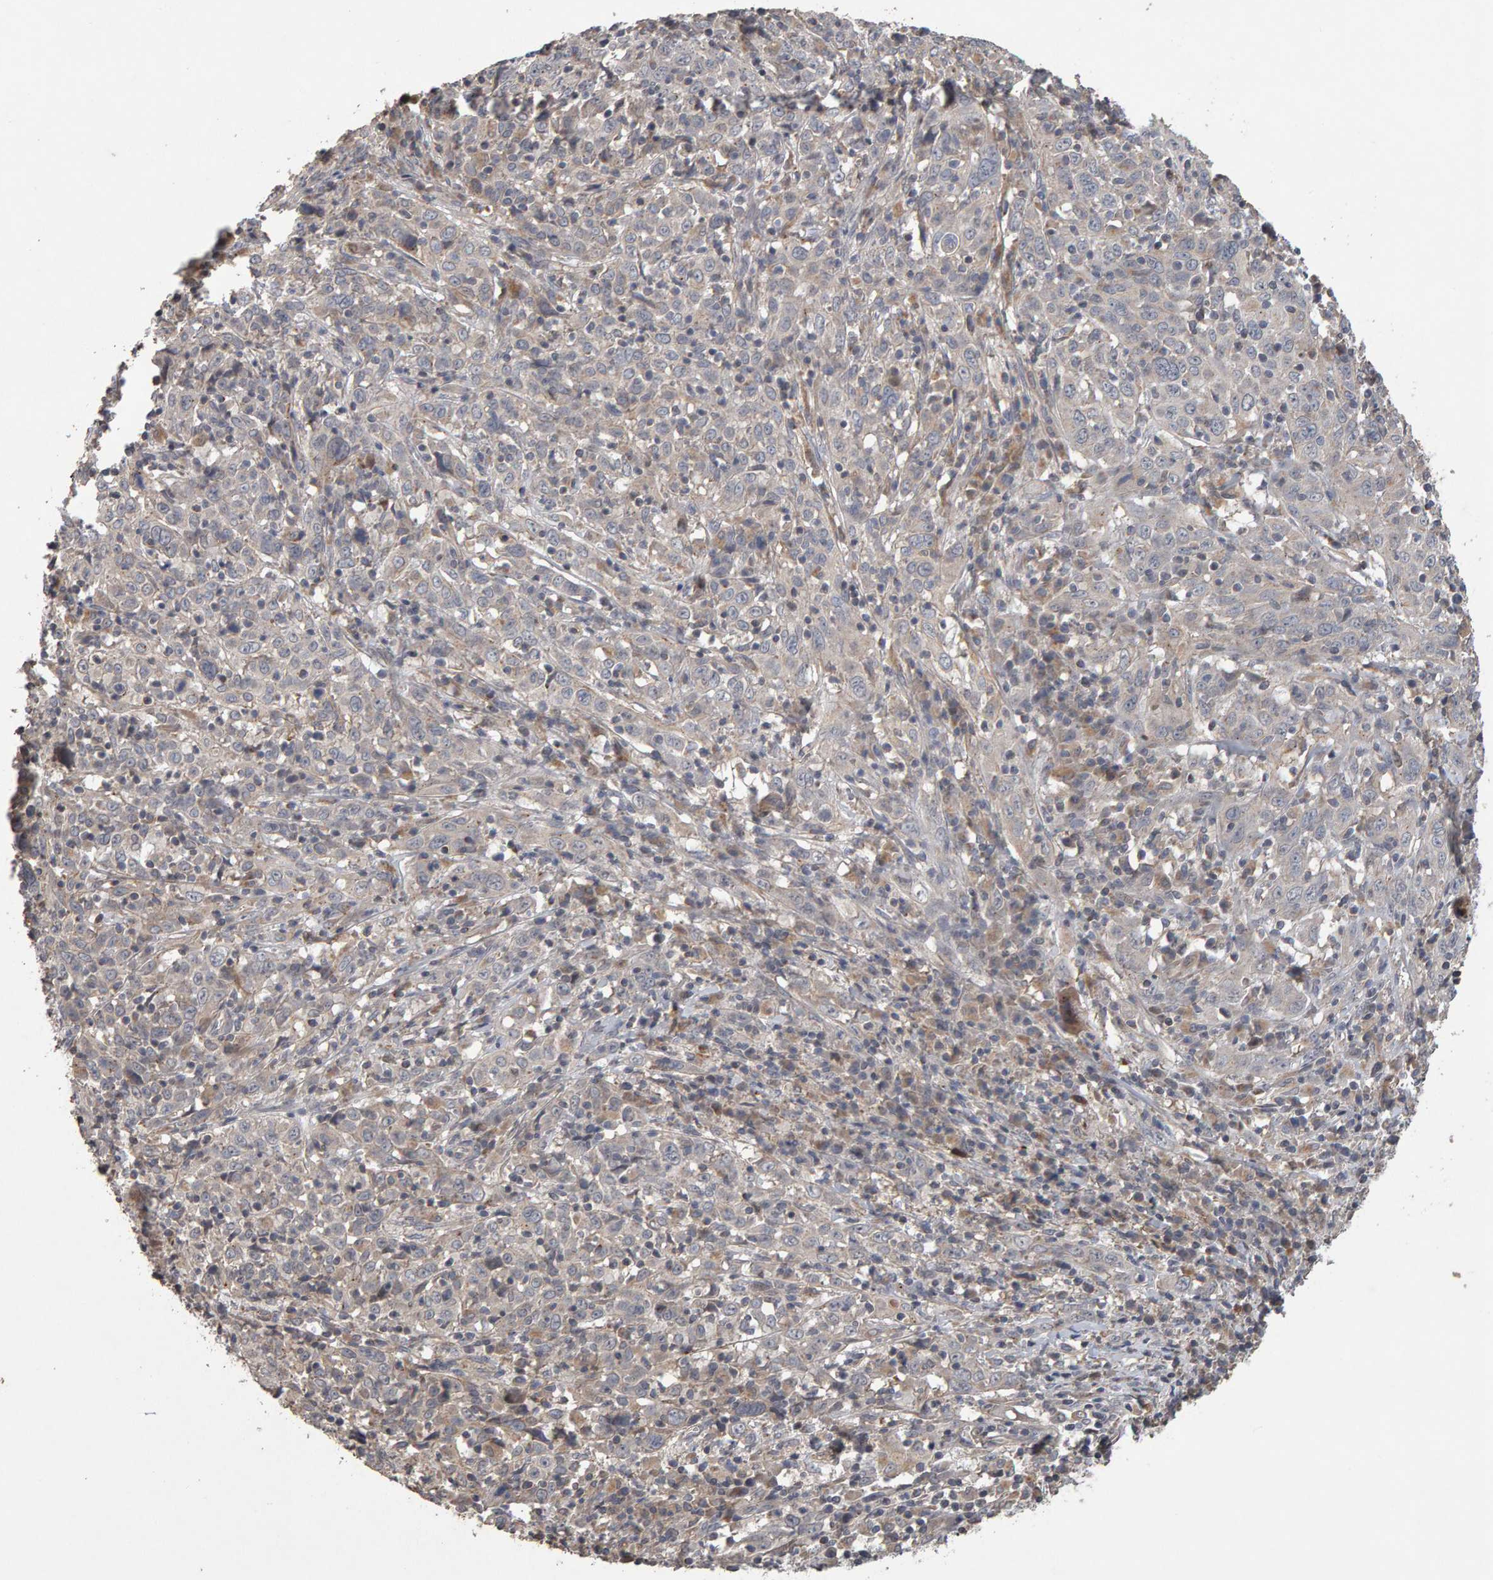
{"staining": {"intensity": "negative", "quantity": "none", "location": "none"}, "tissue": "cervical cancer", "cell_type": "Tumor cells", "image_type": "cancer", "snomed": [{"axis": "morphology", "description": "Squamous cell carcinoma, NOS"}, {"axis": "topography", "description": "Cervix"}], "caption": "Tumor cells are negative for brown protein staining in cervical squamous cell carcinoma.", "gene": "COASY", "patient": {"sex": "female", "age": 46}}